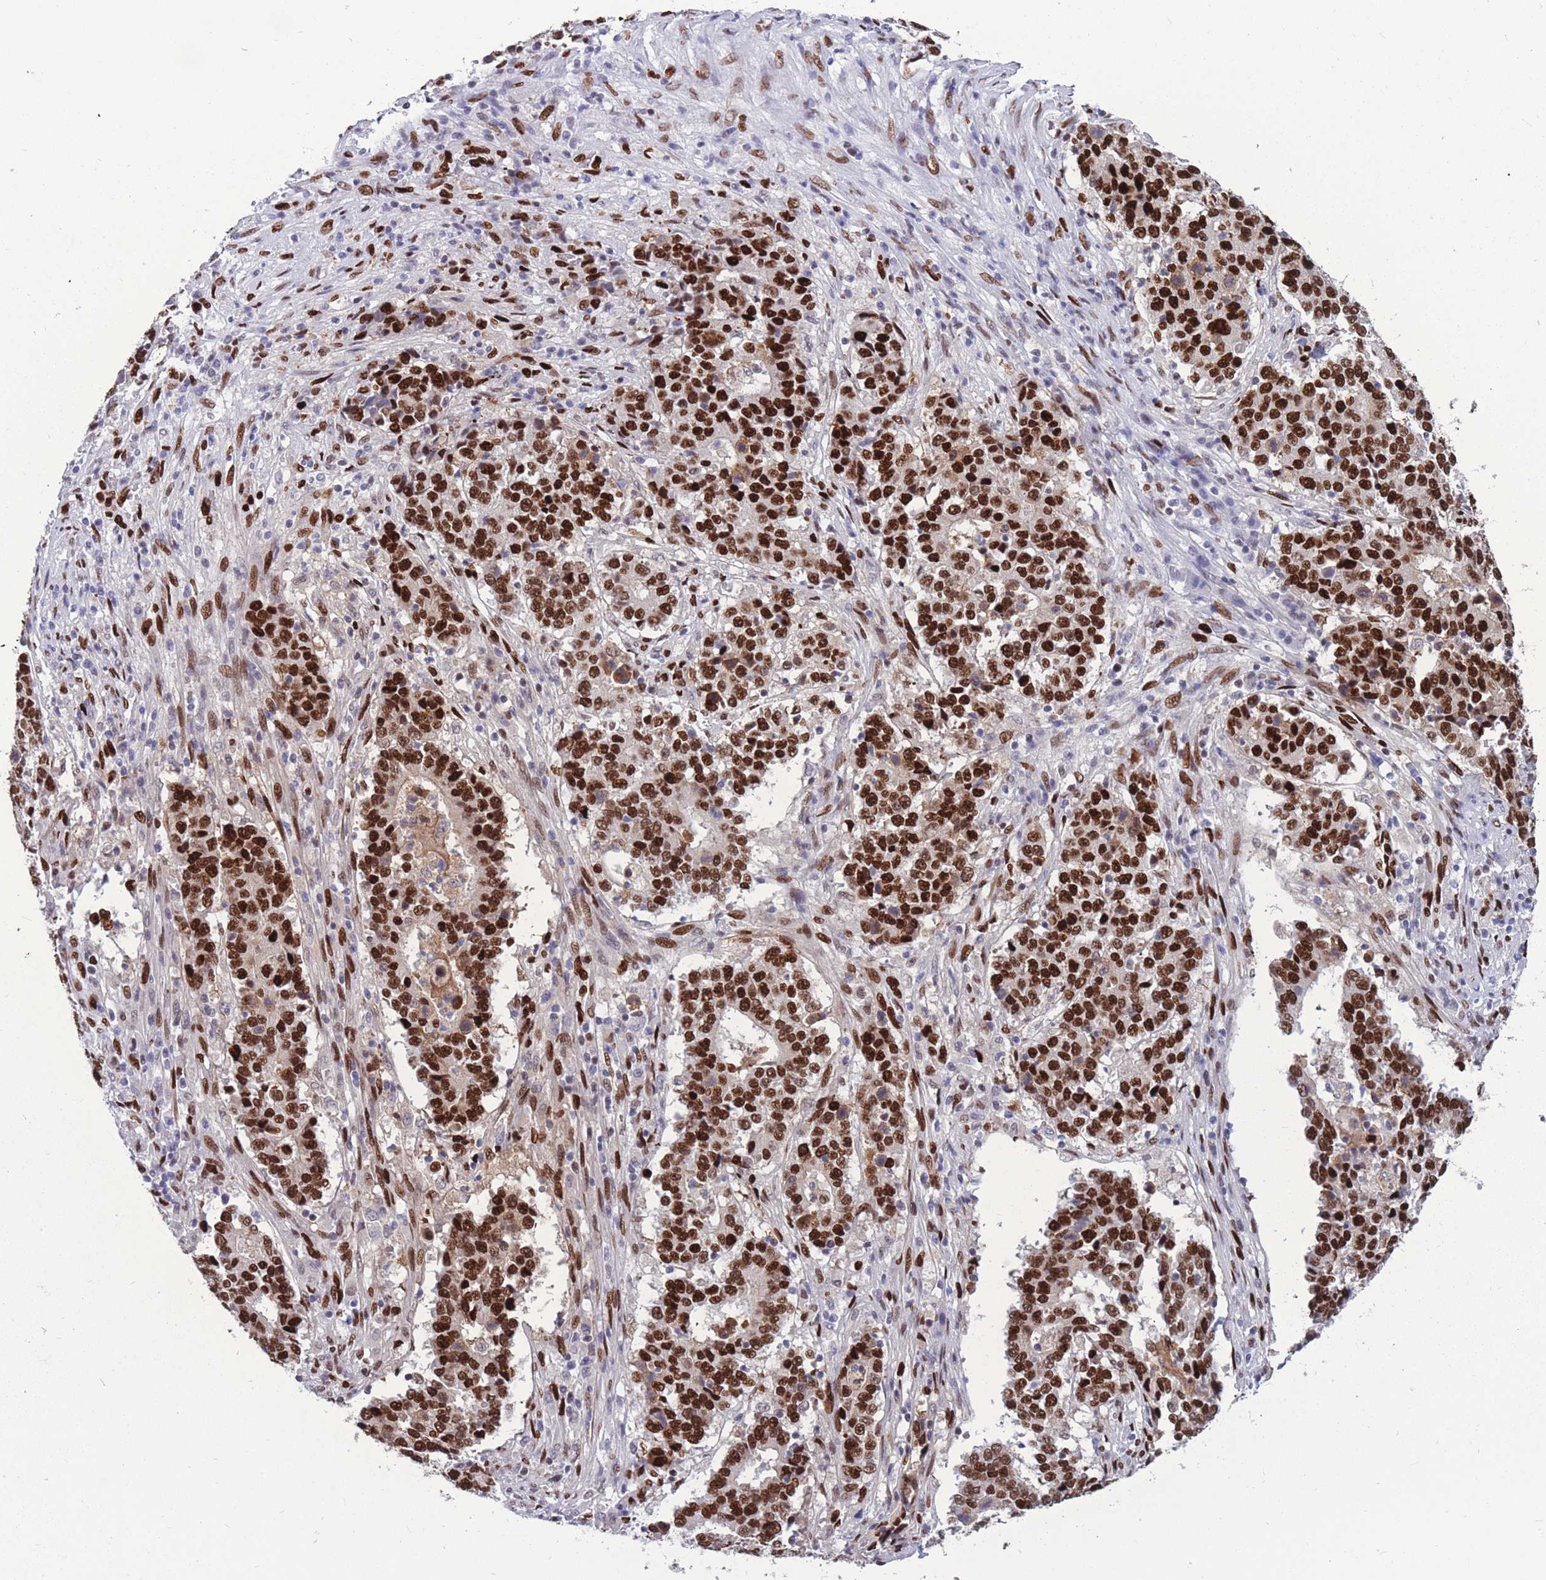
{"staining": {"intensity": "strong", "quantity": ">75%", "location": "nuclear"}, "tissue": "stomach cancer", "cell_type": "Tumor cells", "image_type": "cancer", "snomed": [{"axis": "morphology", "description": "Adenocarcinoma, NOS"}, {"axis": "topography", "description": "Stomach"}], "caption": "Stomach adenocarcinoma stained with immunohistochemistry (IHC) demonstrates strong nuclear expression in about >75% of tumor cells.", "gene": "NASP", "patient": {"sex": "male", "age": 59}}